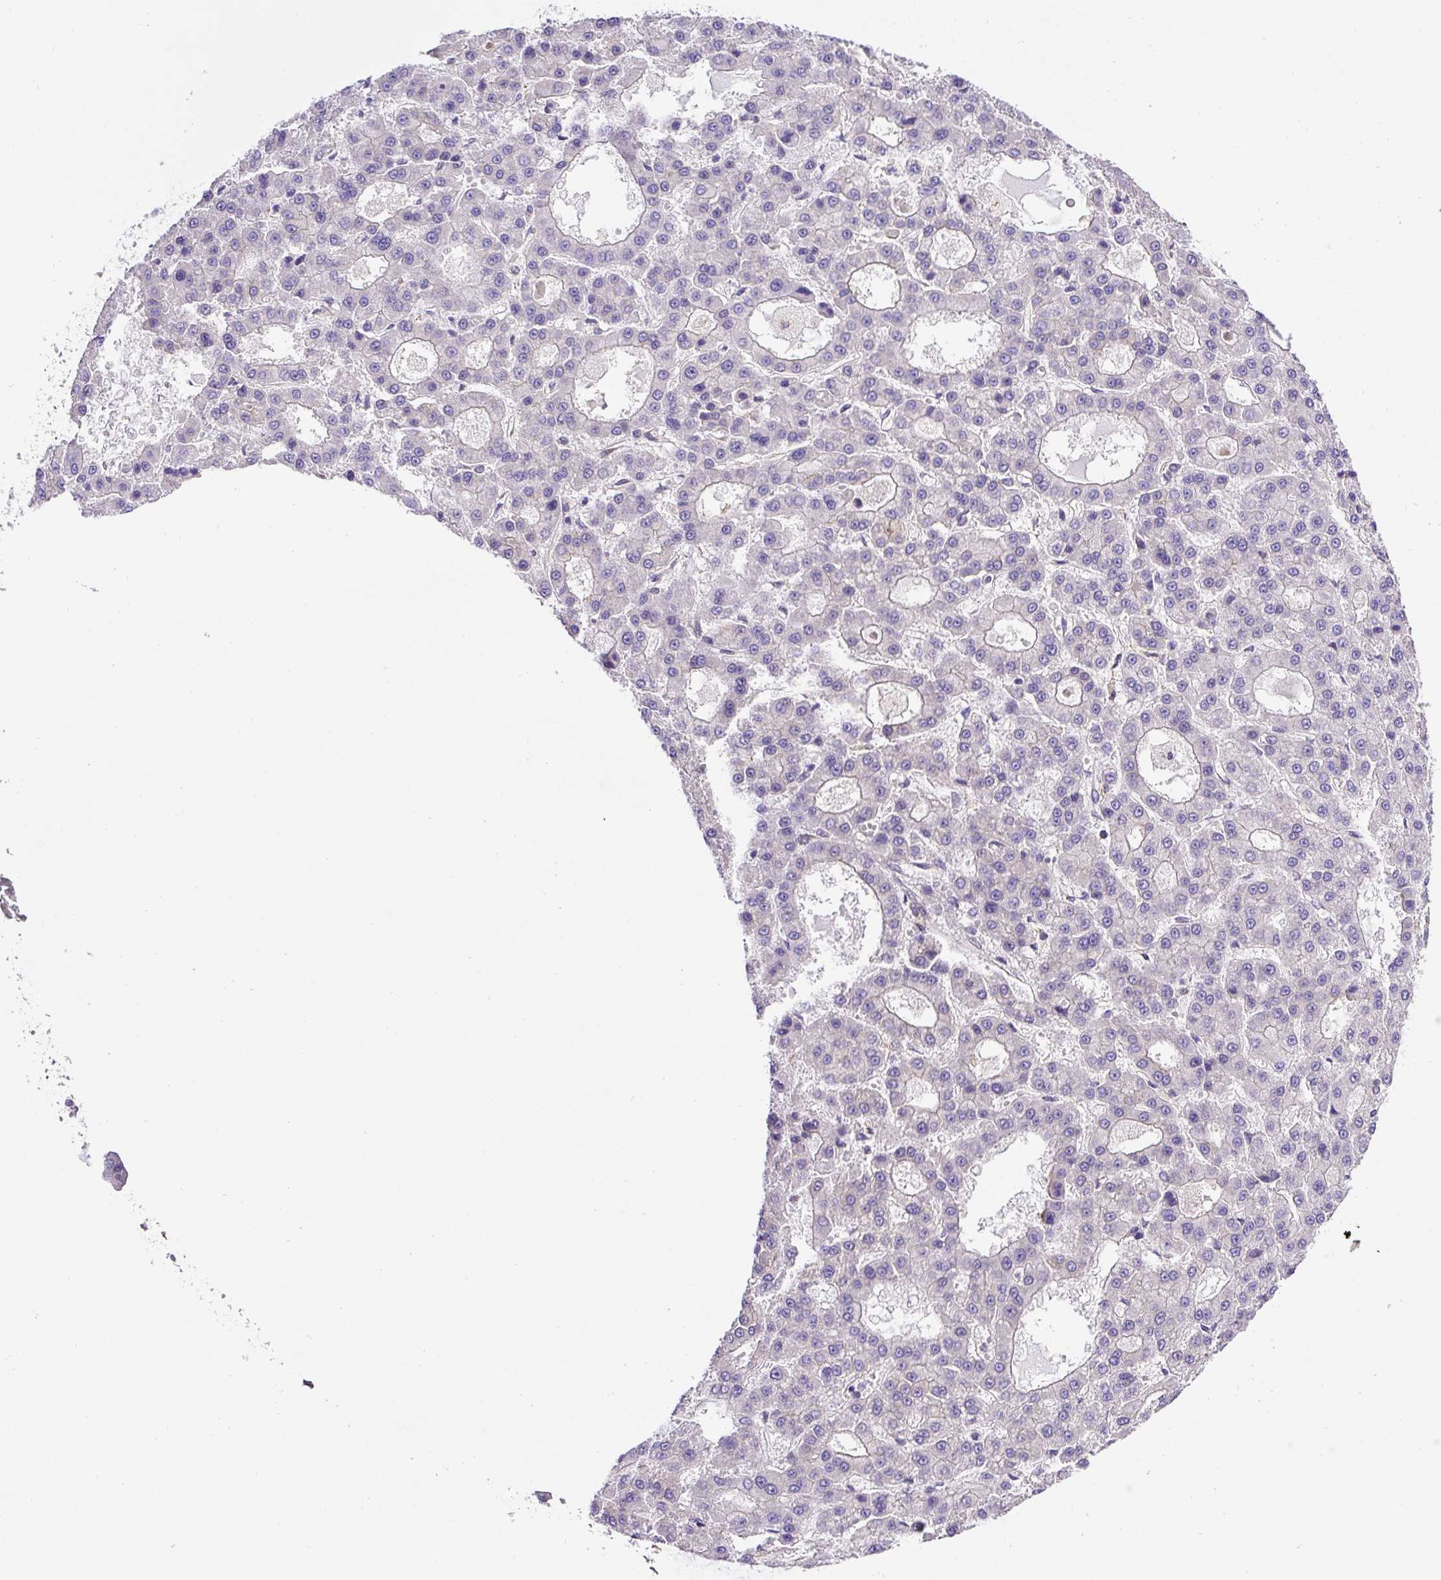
{"staining": {"intensity": "negative", "quantity": "none", "location": "none"}, "tissue": "liver cancer", "cell_type": "Tumor cells", "image_type": "cancer", "snomed": [{"axis": "morphology", "description": "Carcinoma, Hepatocellular, NOS"}, {"axis": "topography", "description": "Liver"}], "caption": "Tumor cells are negative for brown protein staining in liver cancer. The staining is performed using DAB (3,3'-diaminobenzidine) brown chromogen with nuclei counter-stained in using hematoxylin.", "gene": "DCTN1", "patient": {"sex": "male", "age": 70}}